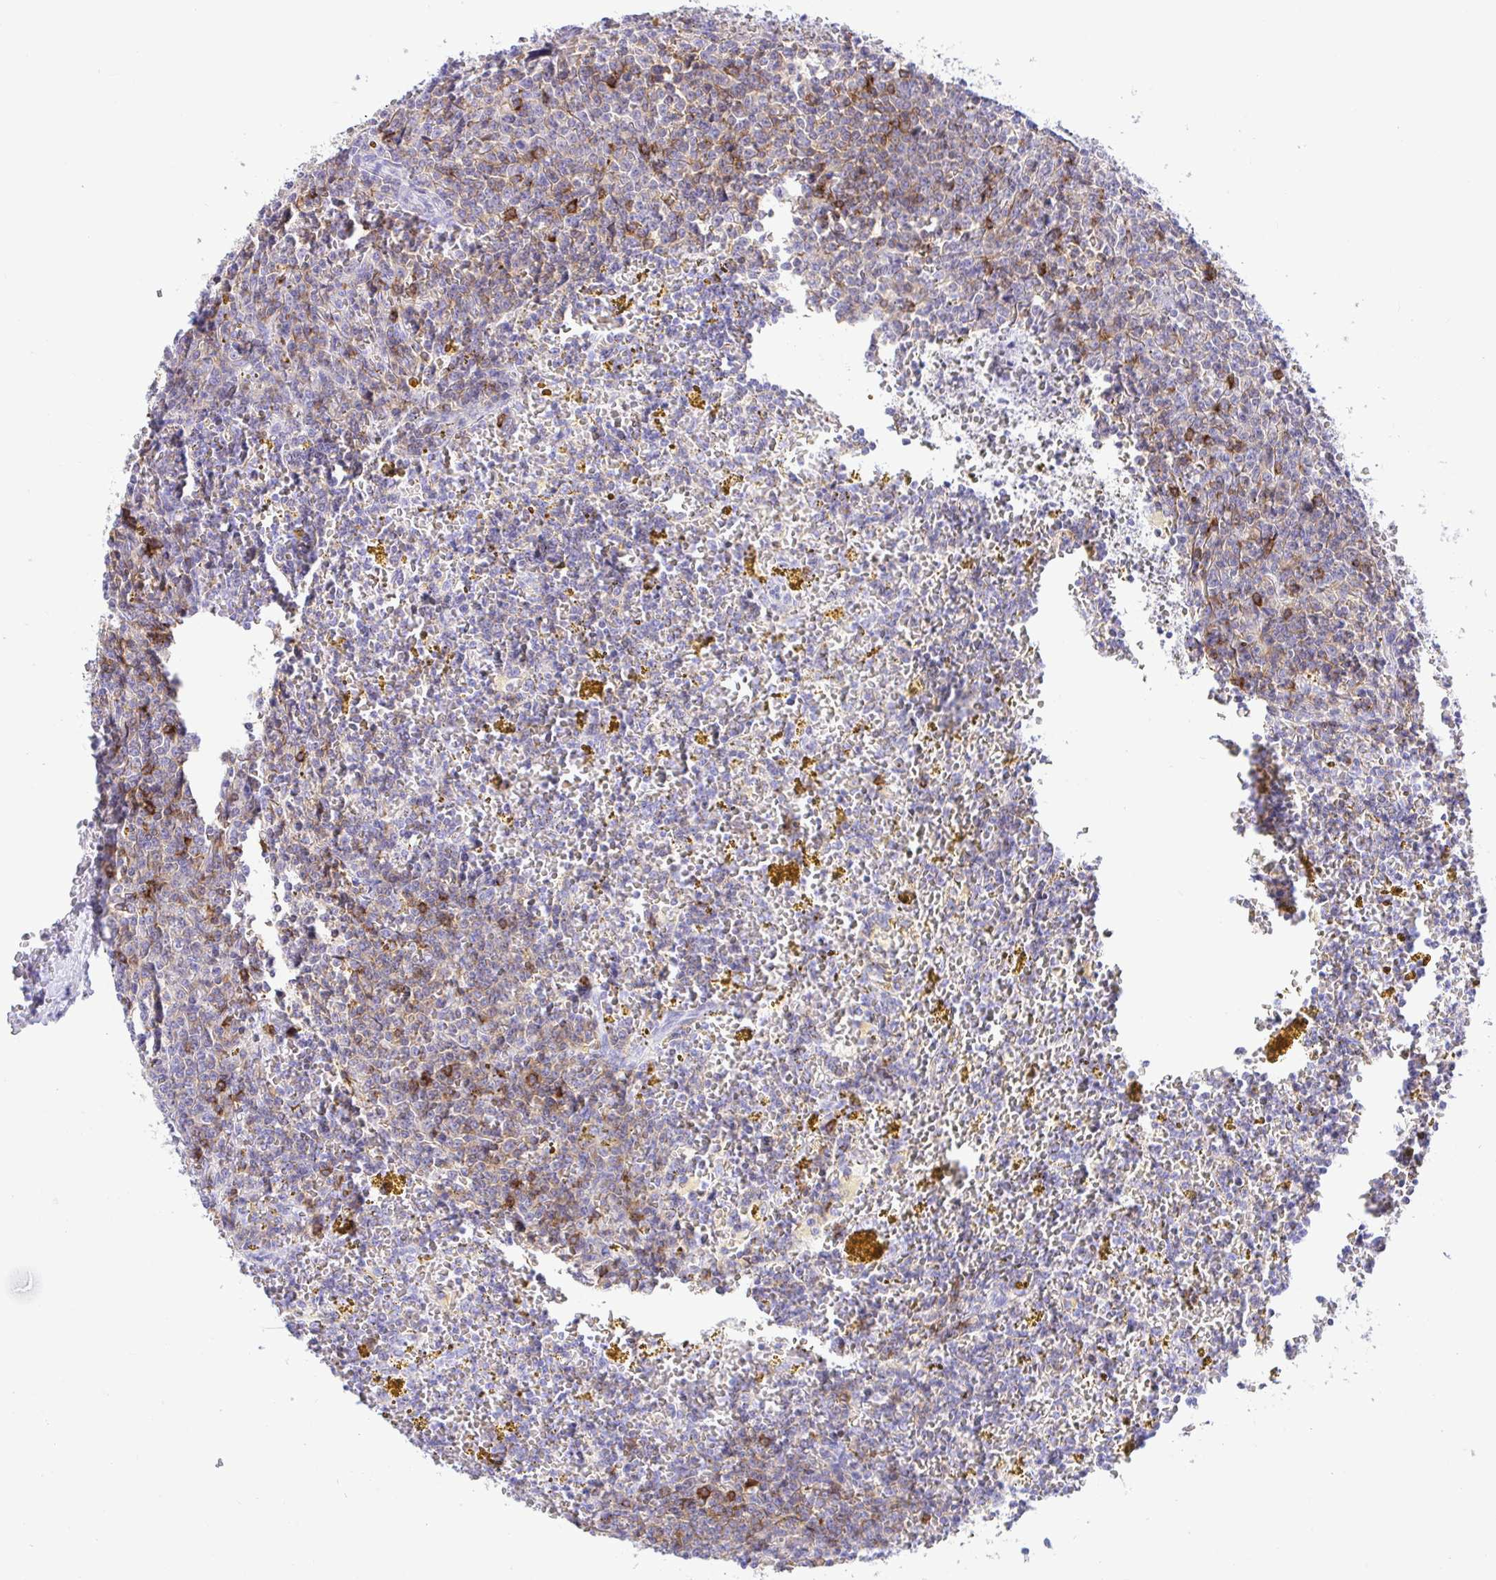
{"staining": {"intensity": "weak", "quantity": "<25%", "location": "cytoplasmic/membranous"}, "tissue": "lymphoma", "cell_type": "Tumor cells", "image_type": "cancer", "snomed": [{"axis": "morphology", "description": "Malignant lymphoma, non-Hodgkin's type, Low grade"}, {"axis": "topography", "description": "Spleen"}, {"axis": "topography", "description": "Lymph node"}], "caption": "Immunohistochemistry (IHC) micrograph of lymphoma stained for a protein (brown), which demonstrates no staining in tumor cells.", "gene": "CD5", "patient": {"sex": "female", "age": 66}}